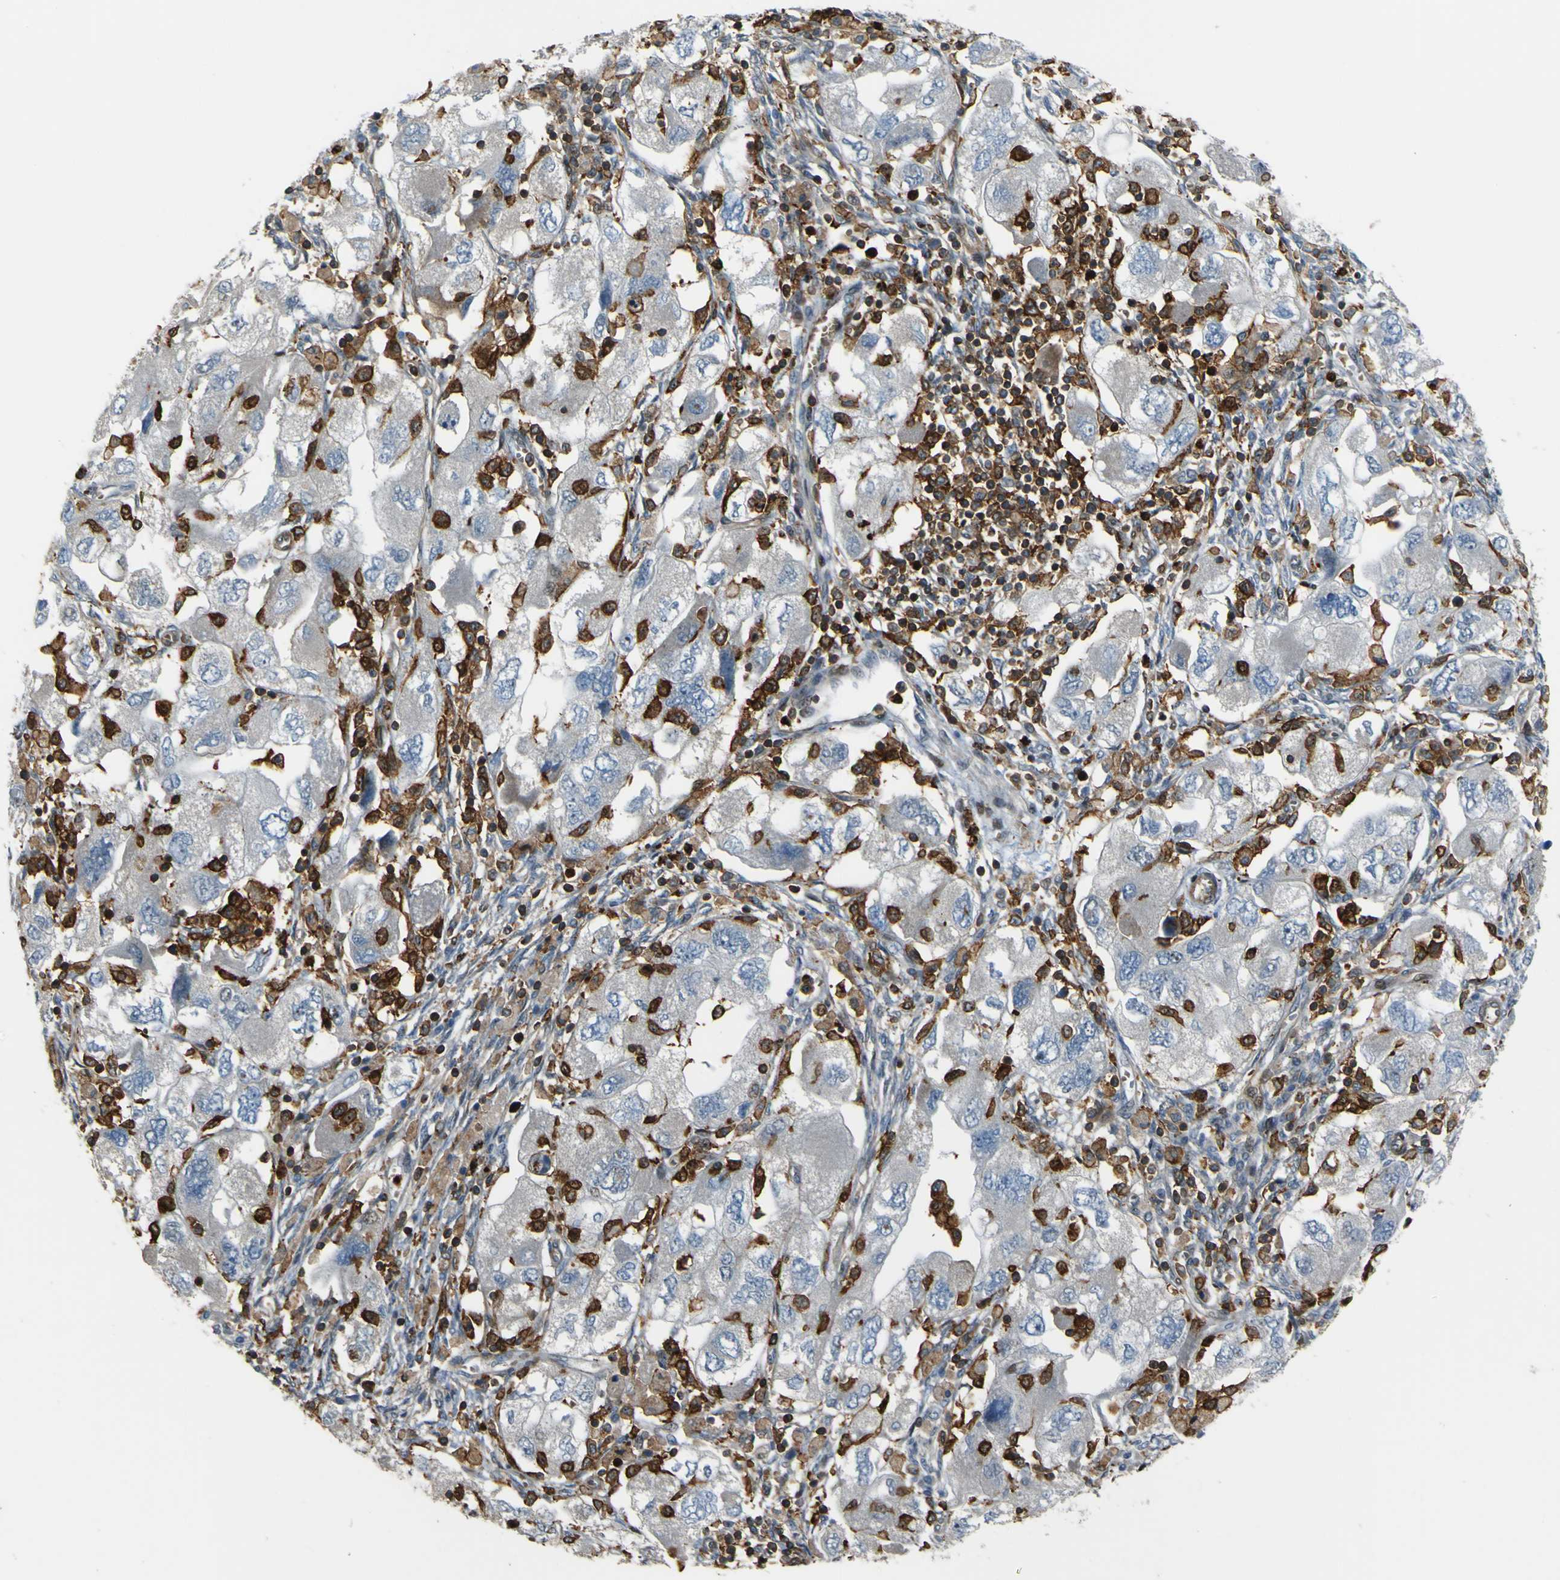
{"staining": {"intensity": "negative", "quantity": "none", "location": "none"}, "tissue": "ovarian cancer", "cell_type": "Tumor cells", "image_type": "cancer", "snomed": [{"axis": "morphology", "description": "Carcinoma, NOS"}, {"axis": "morphology", "description": "Cystadenocarcinoma, serous, NOS"}, {"axis": "topography", "description": "Ovary"}], "caption": "The photomicrograph exhibits no significant expression in tumor cells of serous cystadenocarcinoma (ovarian). (Brightfield microscopy of DAB IHC at high magnification).", "gene": "PCDHB5", "patient": {"sex": "female", "age": 69}}